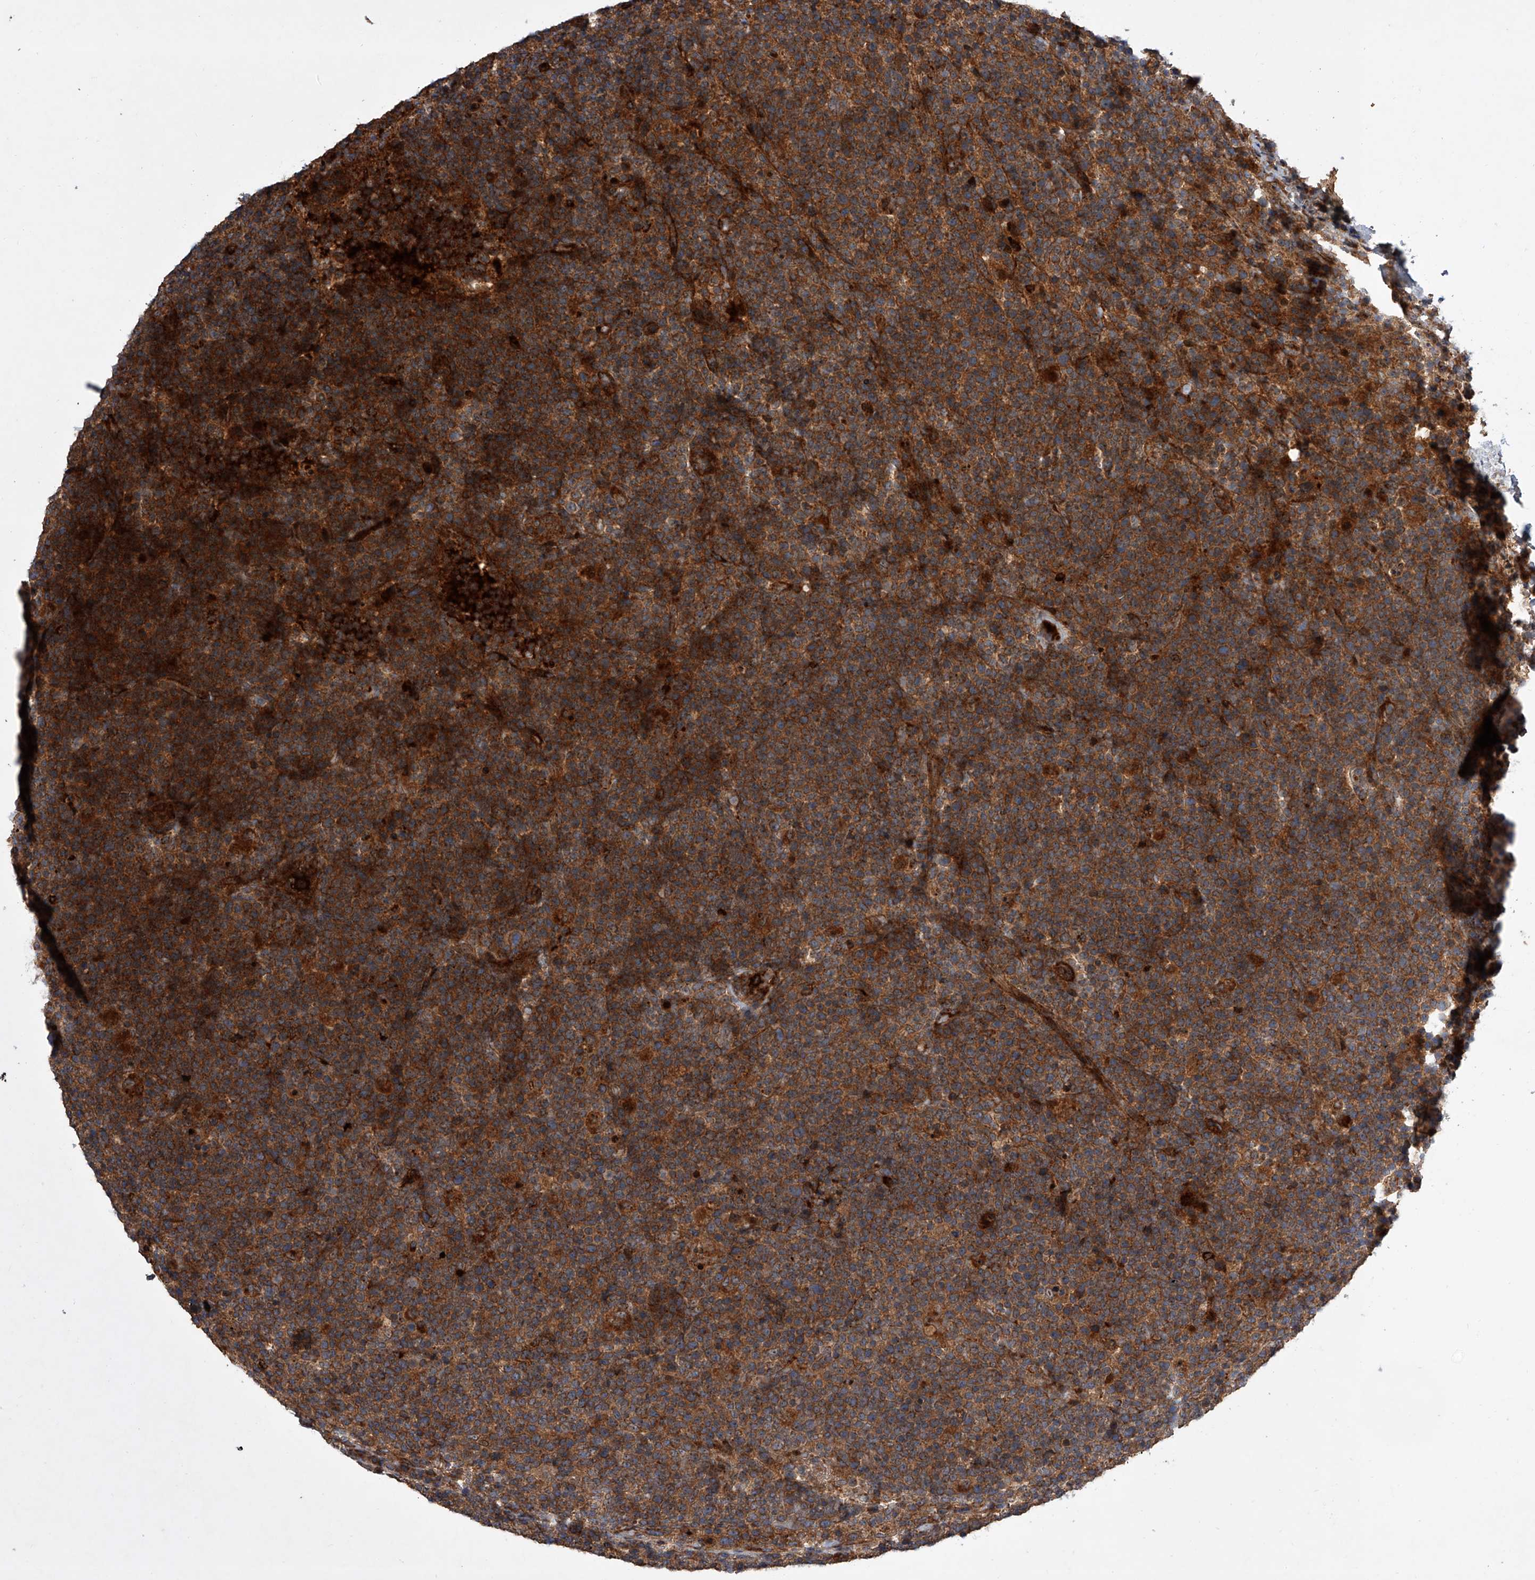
{"staining": {"intensity": "strong", "quantity": ">75%", "location": "cytoplasmic/membranous"}, "tissue": "lymphoma", "cell_type": "Tumor cells", "image_type": "cancer", "snomed": [{"axis": "morphology", "description": "Malignant lymphoma, non-Hodgkin's type, High grade"}, {"axis": "topography", "description": "Lymph node"}], "caption": "Human lymphoma stained with a protein marker reveals strong staining in tumor cells.", "gene": "USP47", "patient": {"sex": "male", "age": 61}}